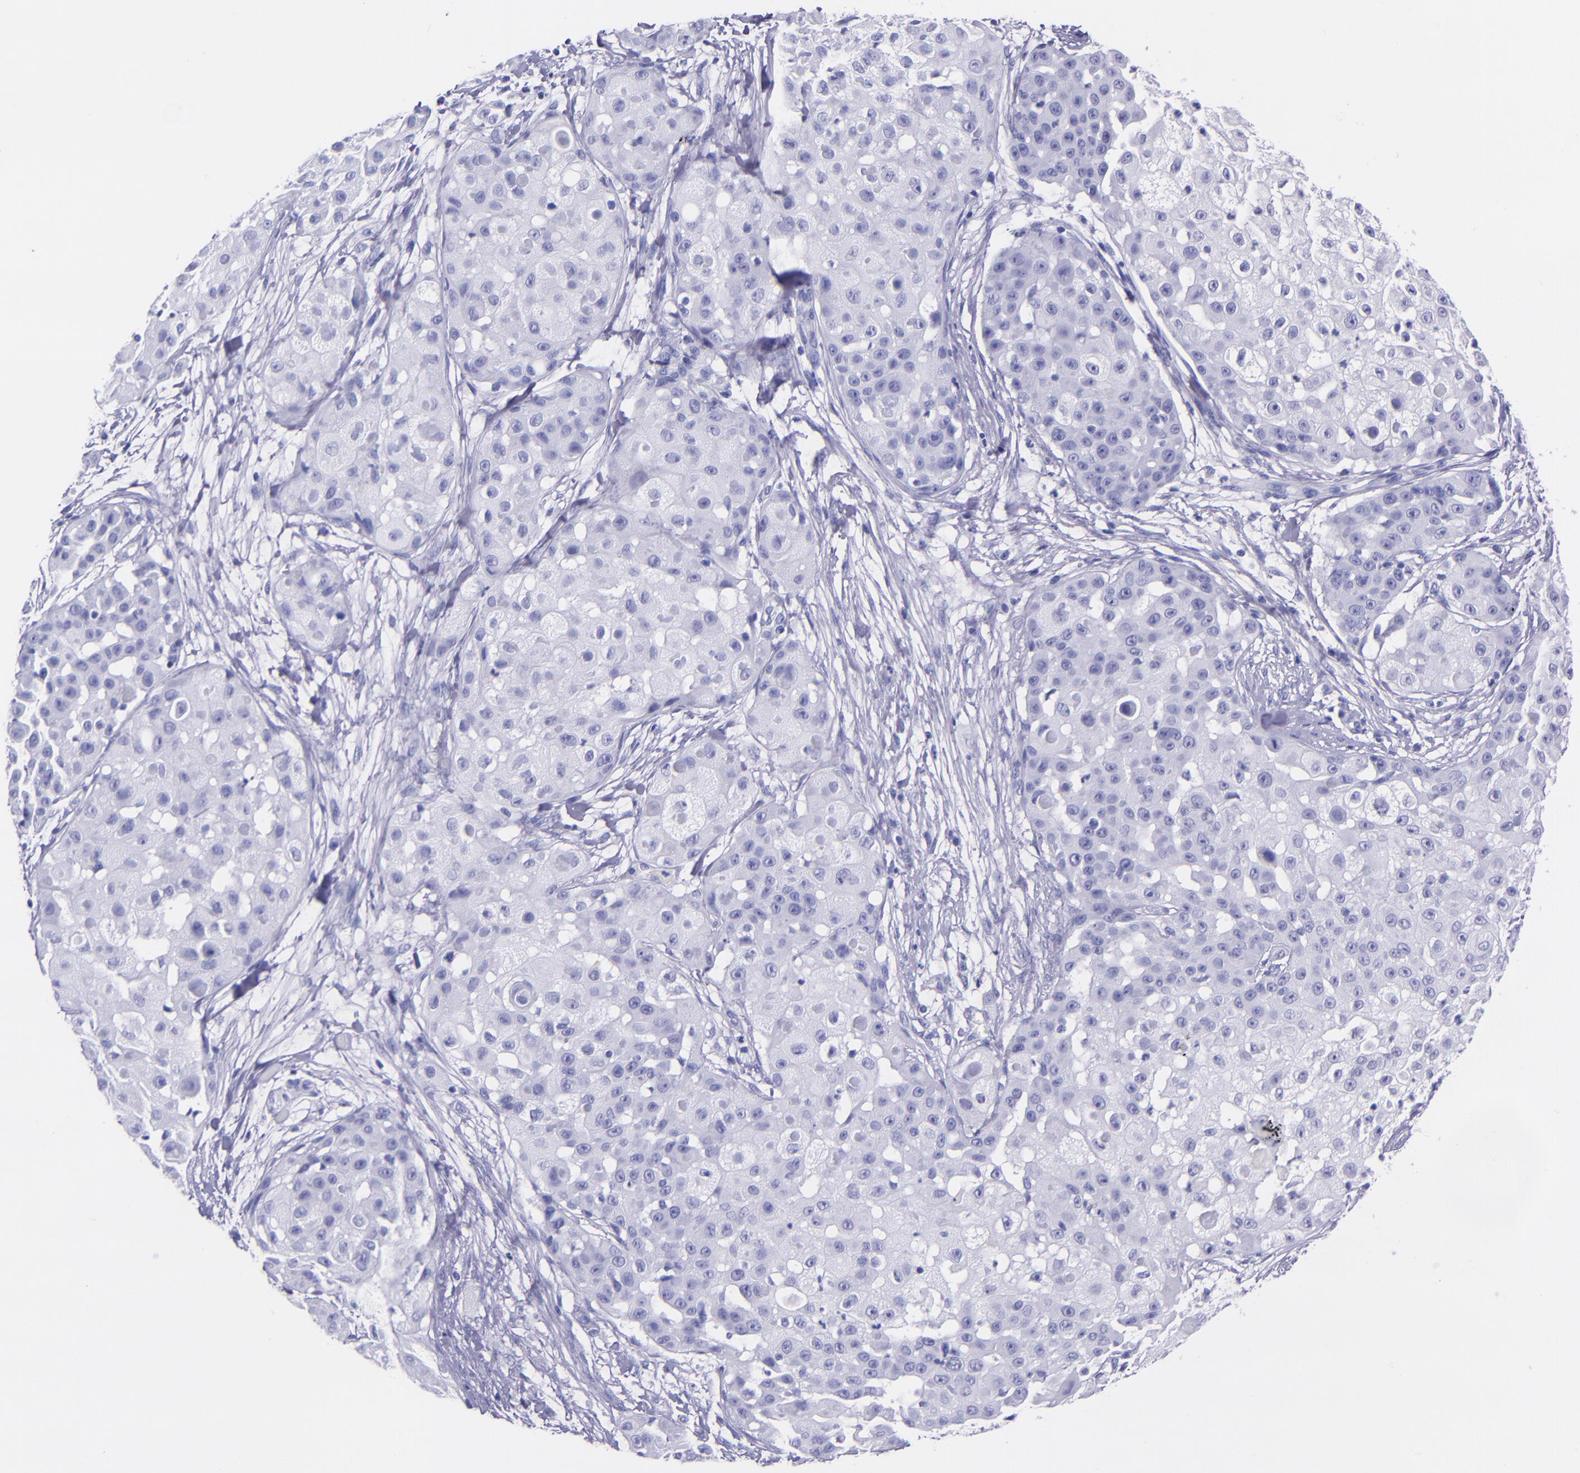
{"staining": {"intensity": "negative", "quantity": "none", "location": "none"}, "tissue": "skin cancer", "cell_type": "Tumor cells", "image_type": "cancer", "snomed": [{"axis": "morphology", "description": "Squamous cell carcinoma, NOS"}, {"axis": "topography", "description": "Skin"}], "caption": "Tumor cells show no significant expression in skin cancer (squamous cell carcinoma).", "gene": "MBP", "patient": {"sex": "female", "age": 57}}